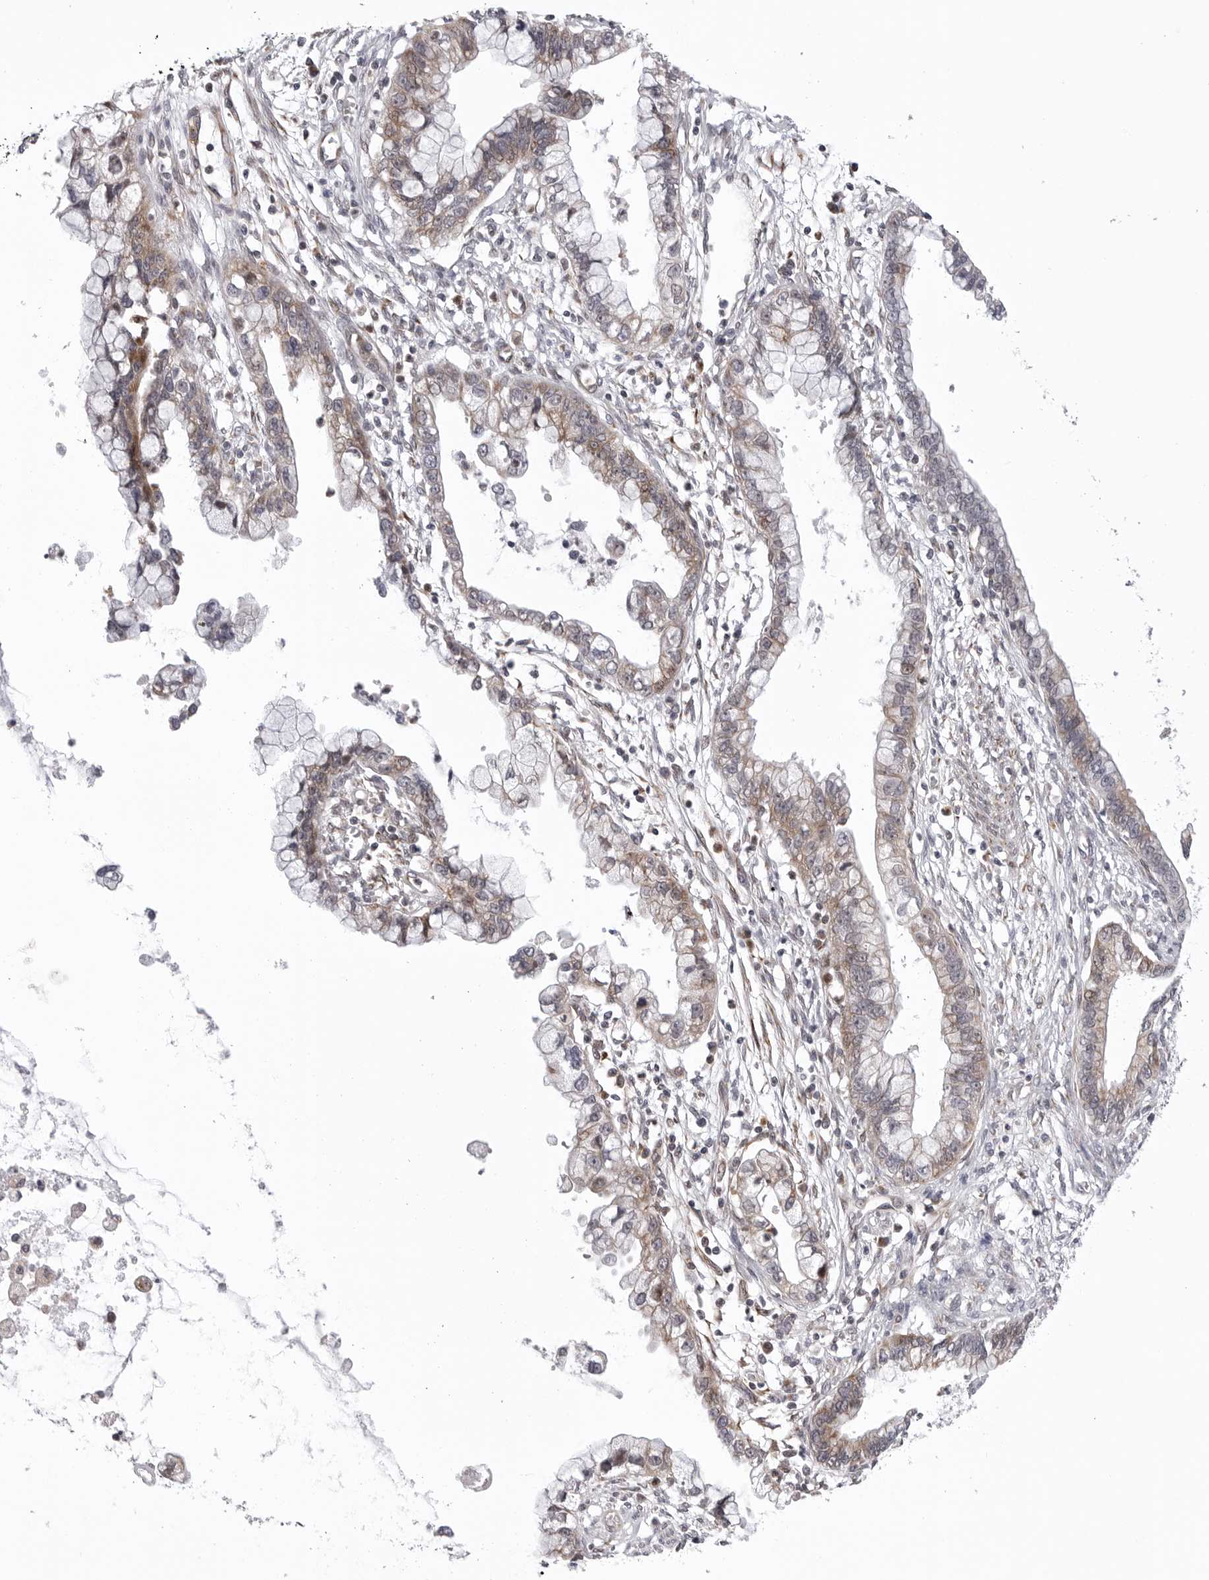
{"staining": {"intensity": "weak", "quantity": "<25%", "location": "cytoplasmic/membranous"}, "tissue": "cervical cancer", "cell_type": "Tumor cells", "image_type": "cancer", "snomed": [{"axis": "morphology", "description": "Adenocarcinoma, NOS"}, {"axis": "topography", "description": "Cervix"}], "caption": "Cervical cancer was stained to show a protein in brown. There is no significant positivity in tumor cells.", "gene": "CDK20", "patient": {"sex": "female", "age": 44}}